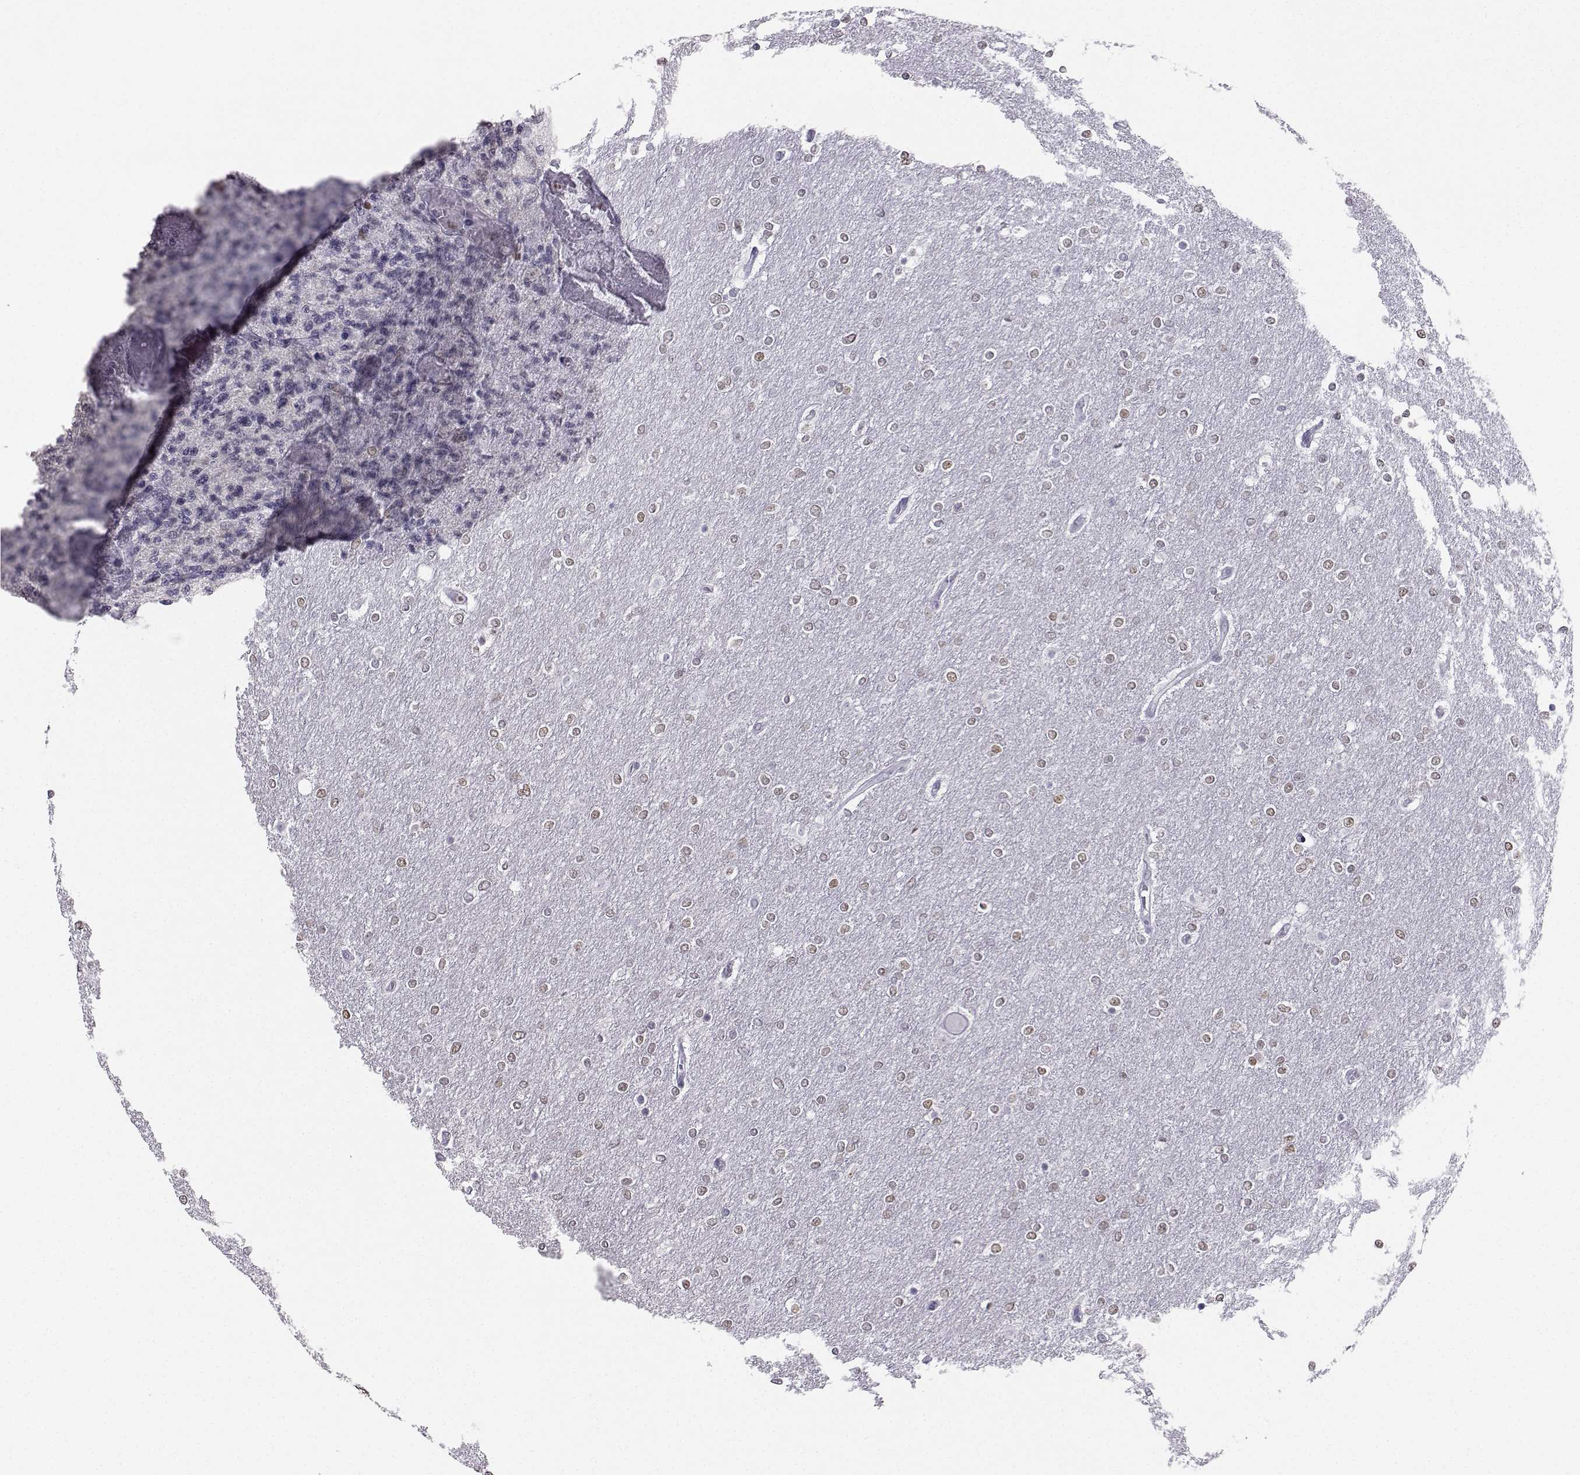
{"staining": {"intensity": "weak", "quantity": ">75%", "location": "nuclear"}, "tissue": "glioma", "cell_type": "Tumor cells", "image_type": "cancer", "snomed": [{"axis": "morphology", "description": "Glioma, malignant, High grade"}, {"axis": "topography", "description": "Brain"}], "caption": "High-grade glioma (malignant) stained with DAB (3,3'-diaminobenzidine) immunohistochemistry displays low levels of weak nuclear expression in approximately >75% of tumor cells.", "gene": "TEDC2", "patient": {"sex": "female", "age": 61}}